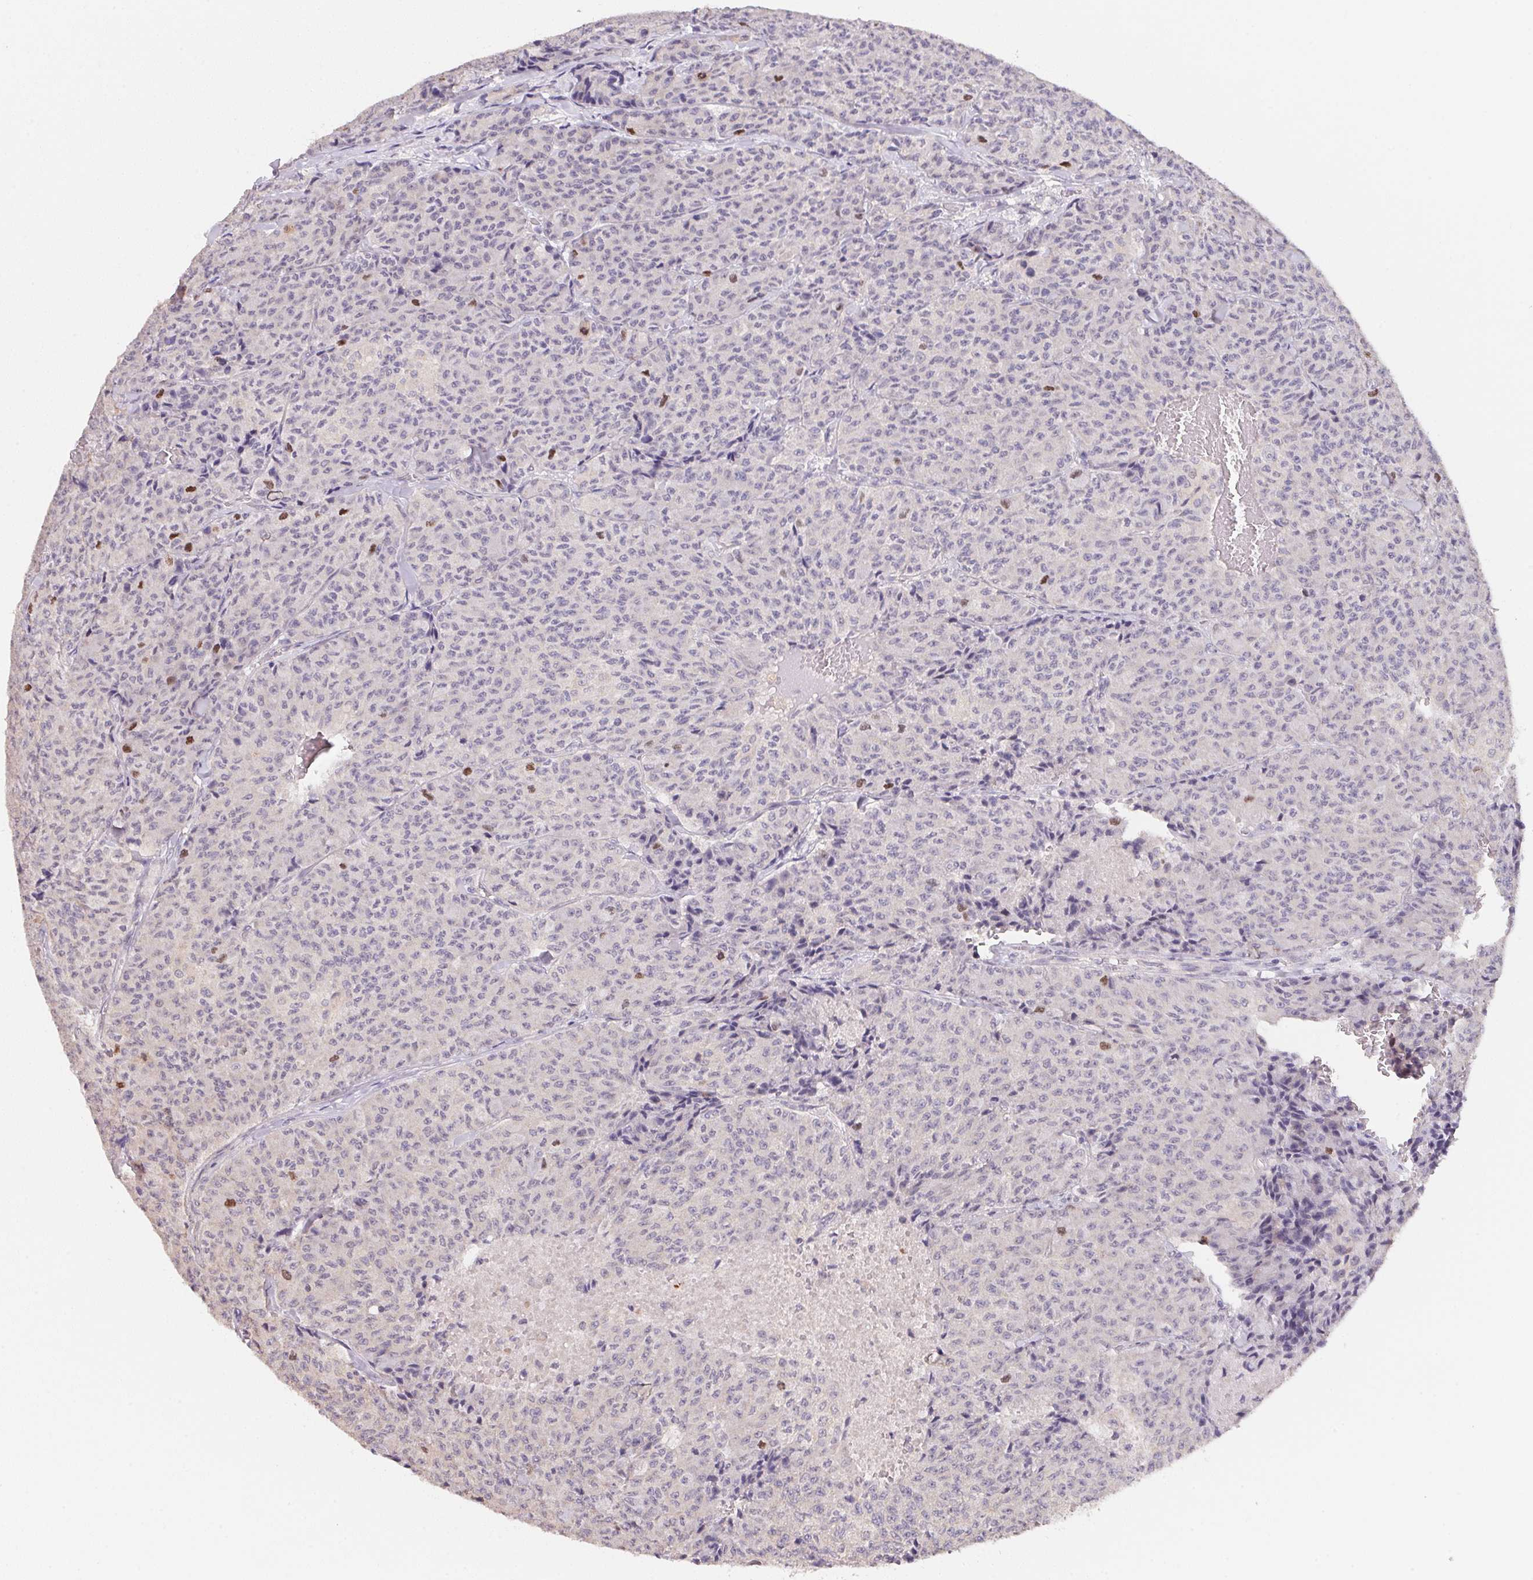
{"staining": {"intensity": "negative", "quantity": "none", "location": "none"}, "tissue": "carcinoid", "cell_type": "Tumor cells", "image_type": "cancer", "snomed": [{"axis": "morphology", "description": "Carcinoid, malignant, NOS"}, {"axis": "topography", "description": "Lung"}], "caption": "This is an immunohistochemistry micrograph of carcinoid. There is no positivity in tumor cells.", "gene": "KIFC1", "patient": {"sex": "male", "age": 71}}